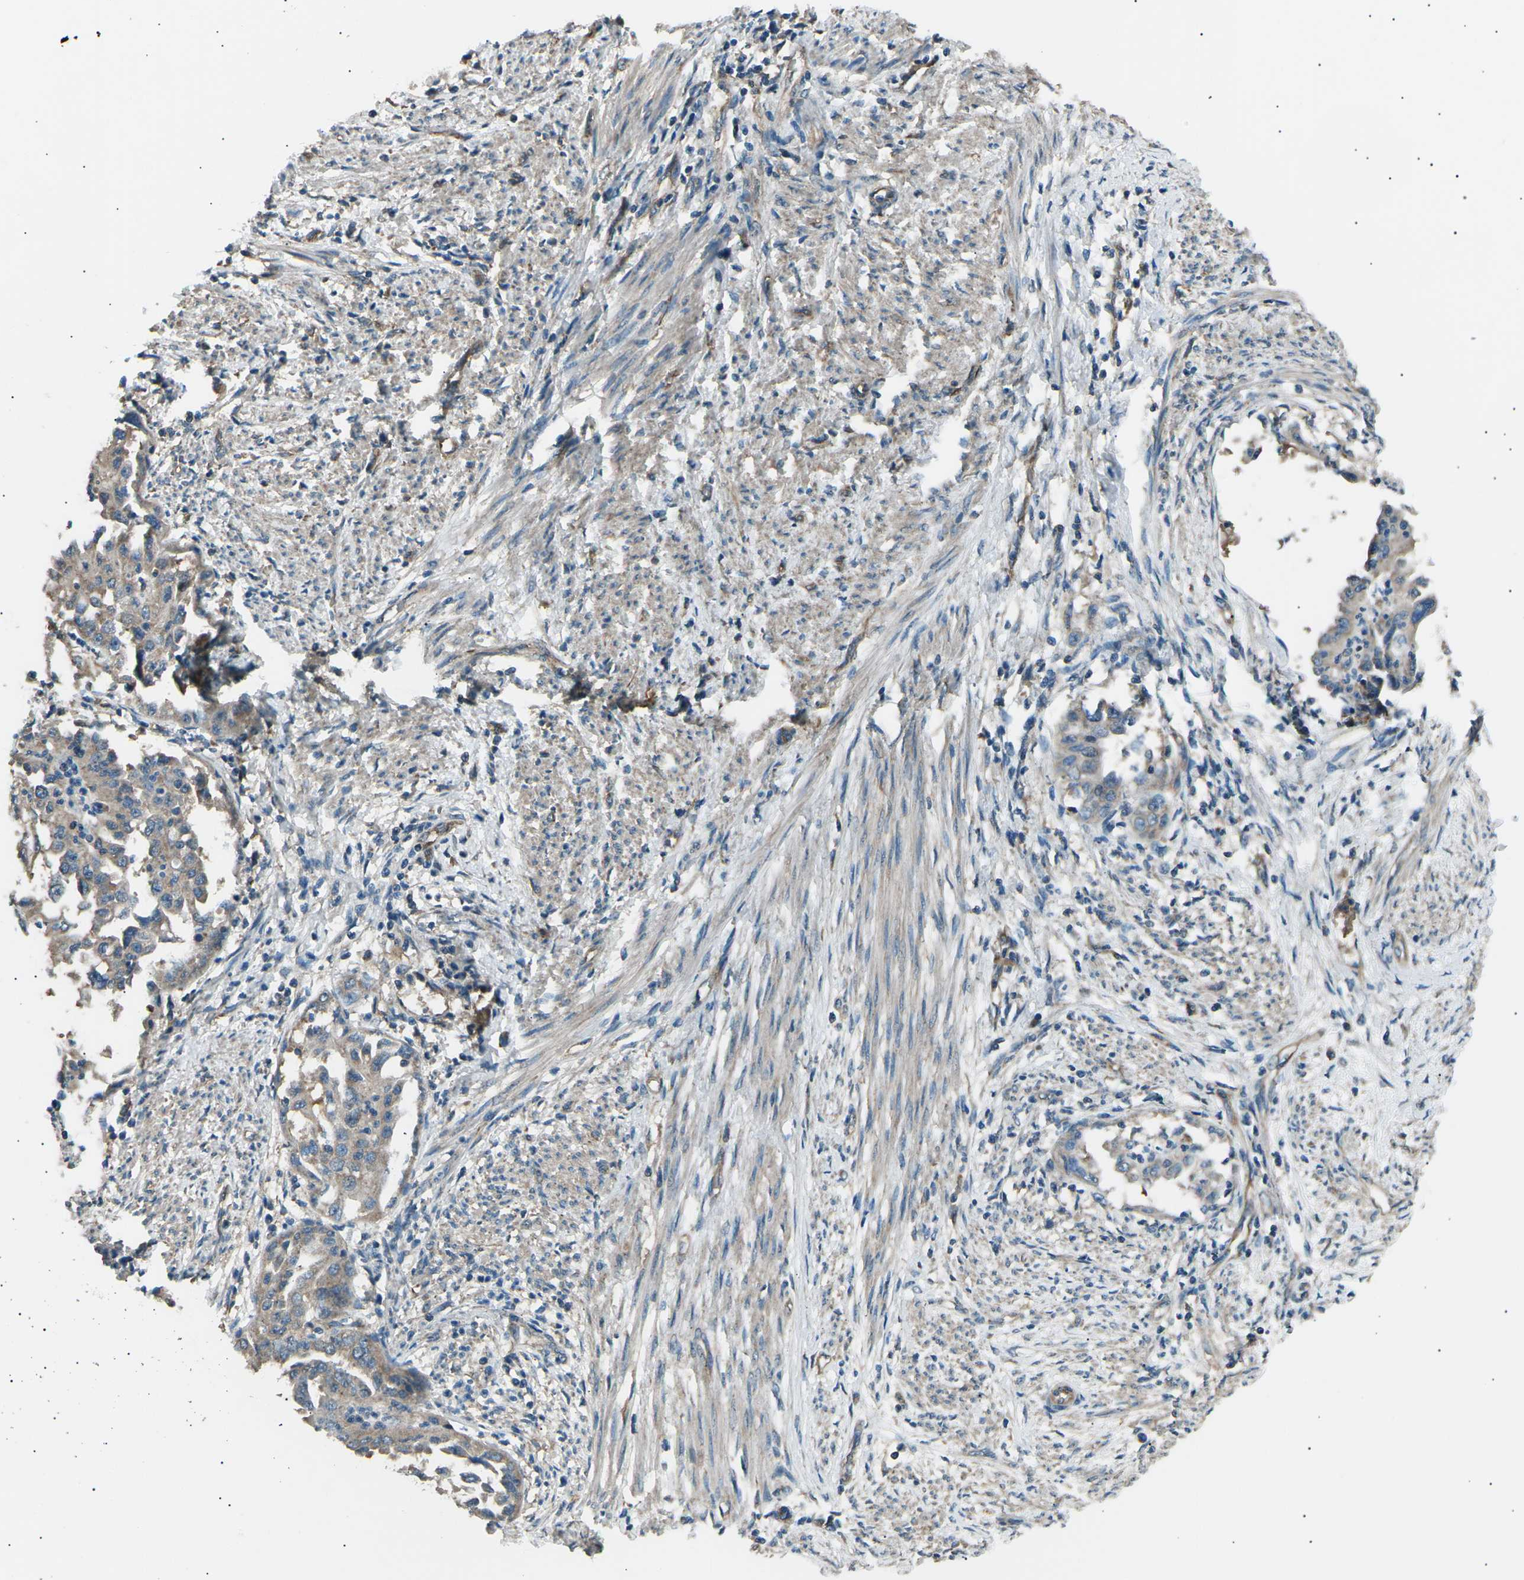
{"staining": {"intensity": "weak", "quantity": "25%-75%", "location": "cytoplasmic/membranous"}, "tissue": "endometrial cancer", "cell_type": "Tumor cells", "image_type": "cancer", "snomed": [{"axis": "morphology", "description": "Adenocarcinoma, NOS"}, {"axis": "topography", "description": "Endometrium"}], "caption": "Protein positivity by immunohistochemistry exhibits weak cytoplasmic/membranous positivity in about 25%-75% of tumor cells in endometrial cancer (adenocarcinoma).", "gene": "SLK", "patient": {"sex": "female", "age": 85}}